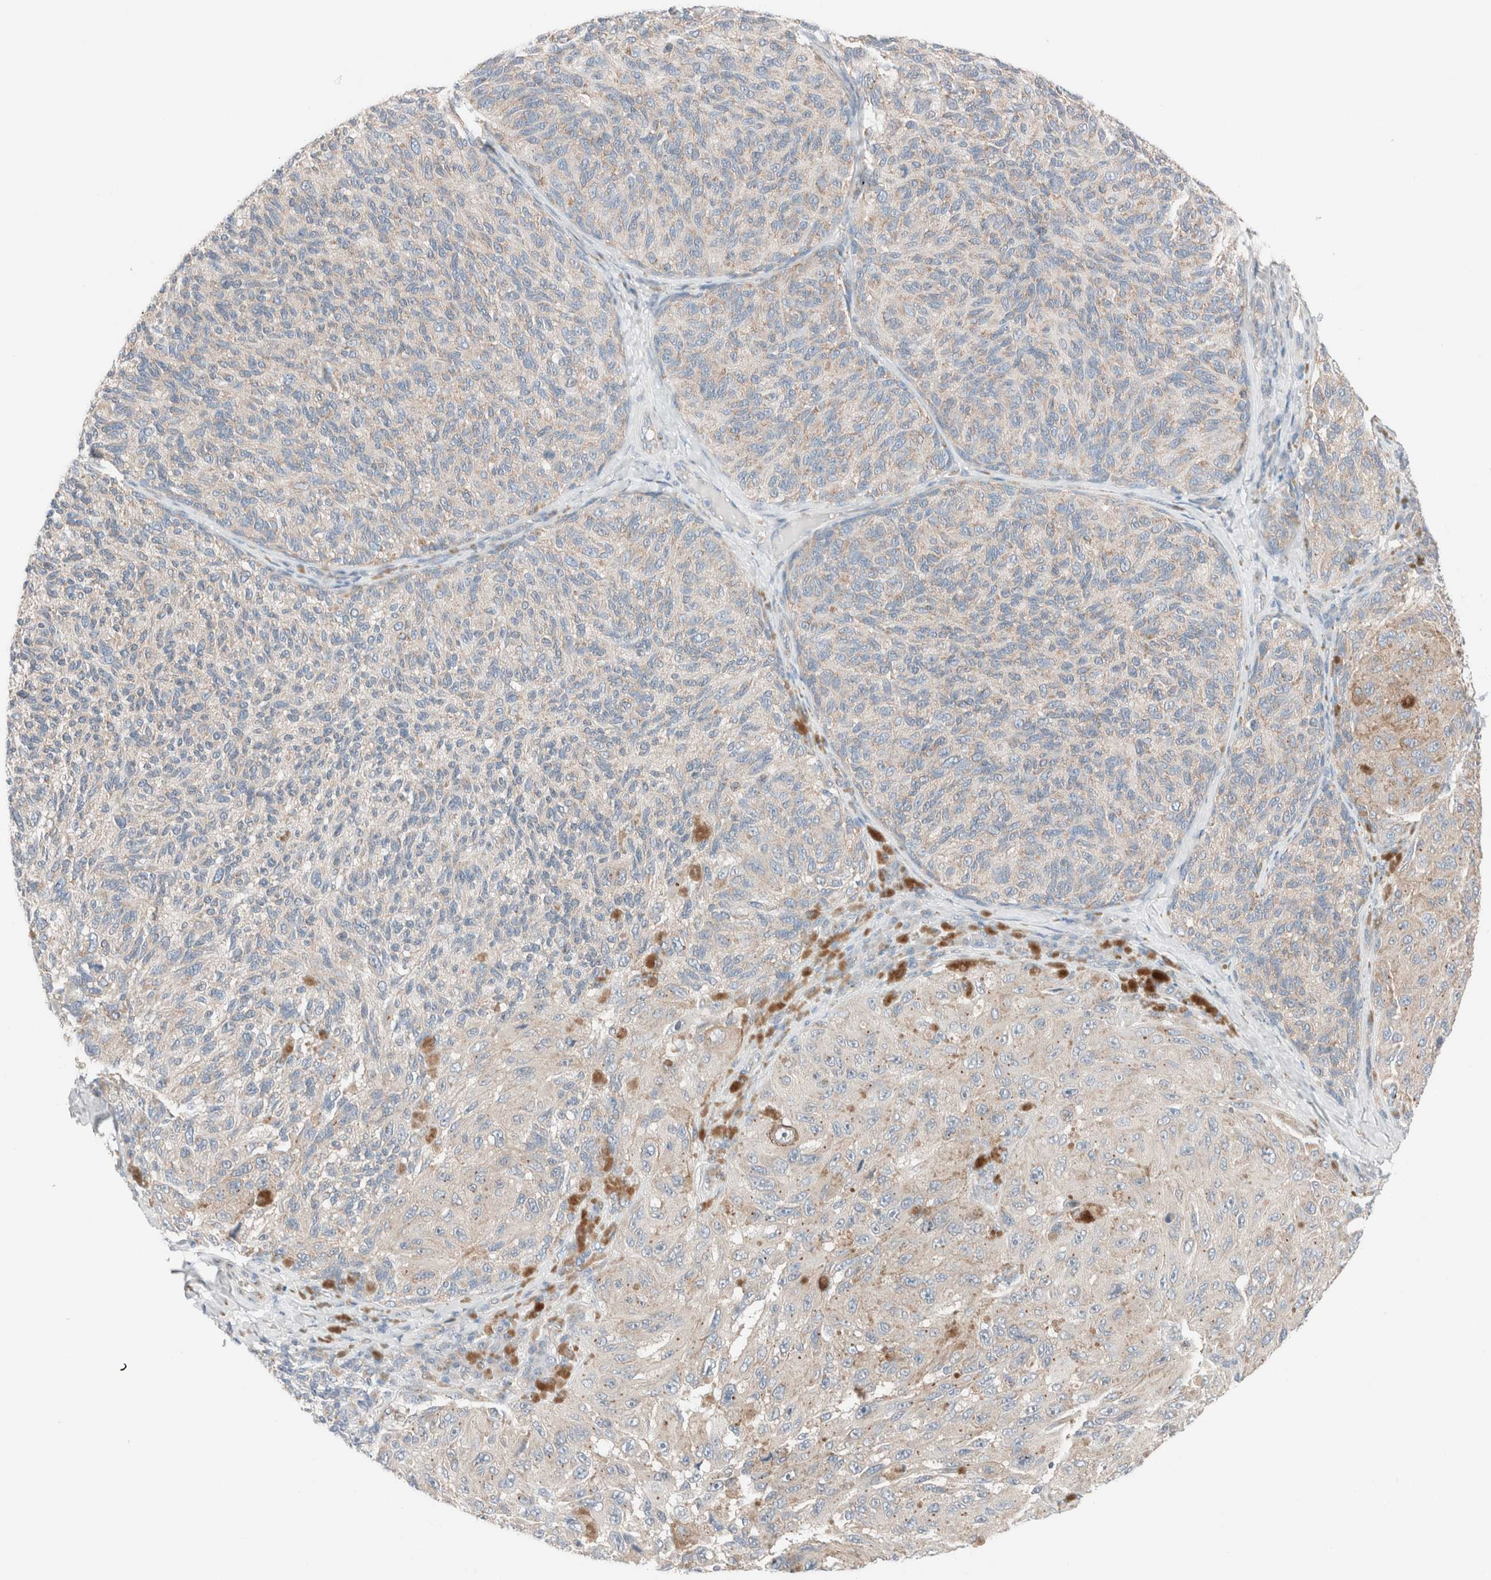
{"staining": {"intensity": "weak", "quantity": "<25%", "location": "cytoplasmic/membranous"}, "tissue": "melanoma", "cell_type": "Tumor cells", "image_type": "cancer", "snomed": [{"axis": "morphology", "description": "Malignant melanoma, NOS"}, {"axis": "topography", "description": "Skin"}], "caption": "Tumor cells show no significant expression in melanoma. (DAB (3,3'-diaminobenzidine) IHC with hematoxylin counter stain).", "gene": "CASC3", "patient": {"sex": "female", "age": 73}}